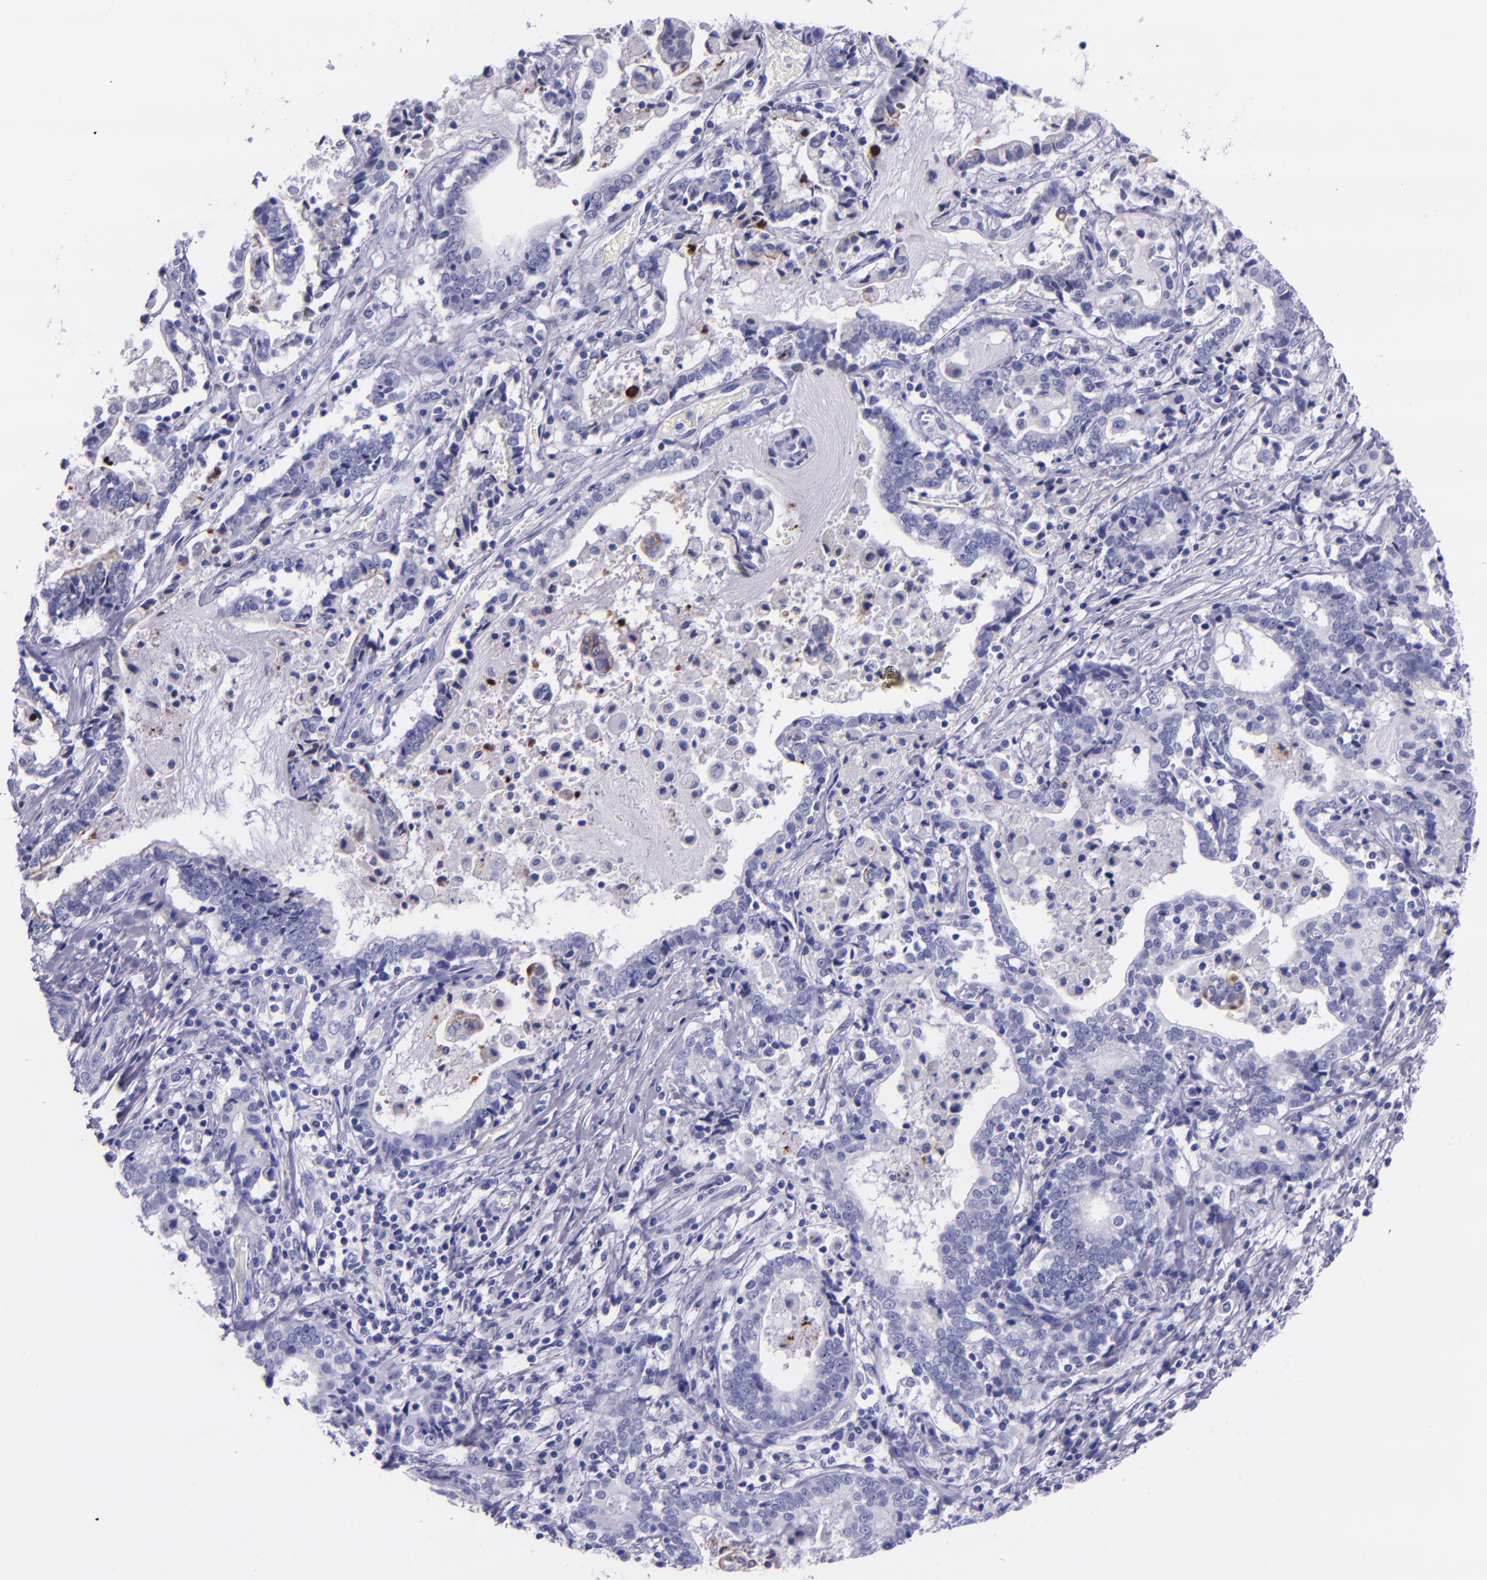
{"staining": {"intensity": "strong", "quantity": "25%-75%", "location": "cytoplasmic/membranous"}, "tissue": "liver cancer", "cell_type": "Tumor cells", "image_type": "cancer", "snomed": [{"axis": "morphology", "description": "Cholangiocarcinoma"}, {"axis": "topography", "description": "Liver"}], "caption": "Immunohistochemistry staining of cholangiocarcinoma (liver), which shows high levels of strong cytoplasmic/membranous positivity in approximately 25%-75% of tumor cells indicating strong cytoplasmic/membranous protein staining. The staining was performed using DAB (3,3'-diaminobenzidine) (brown) for protein detection and nuclei were counterstained in hematoxylin (blue).", "gene": "SLPI", "patient": {"sex": "male", "age": 57}}